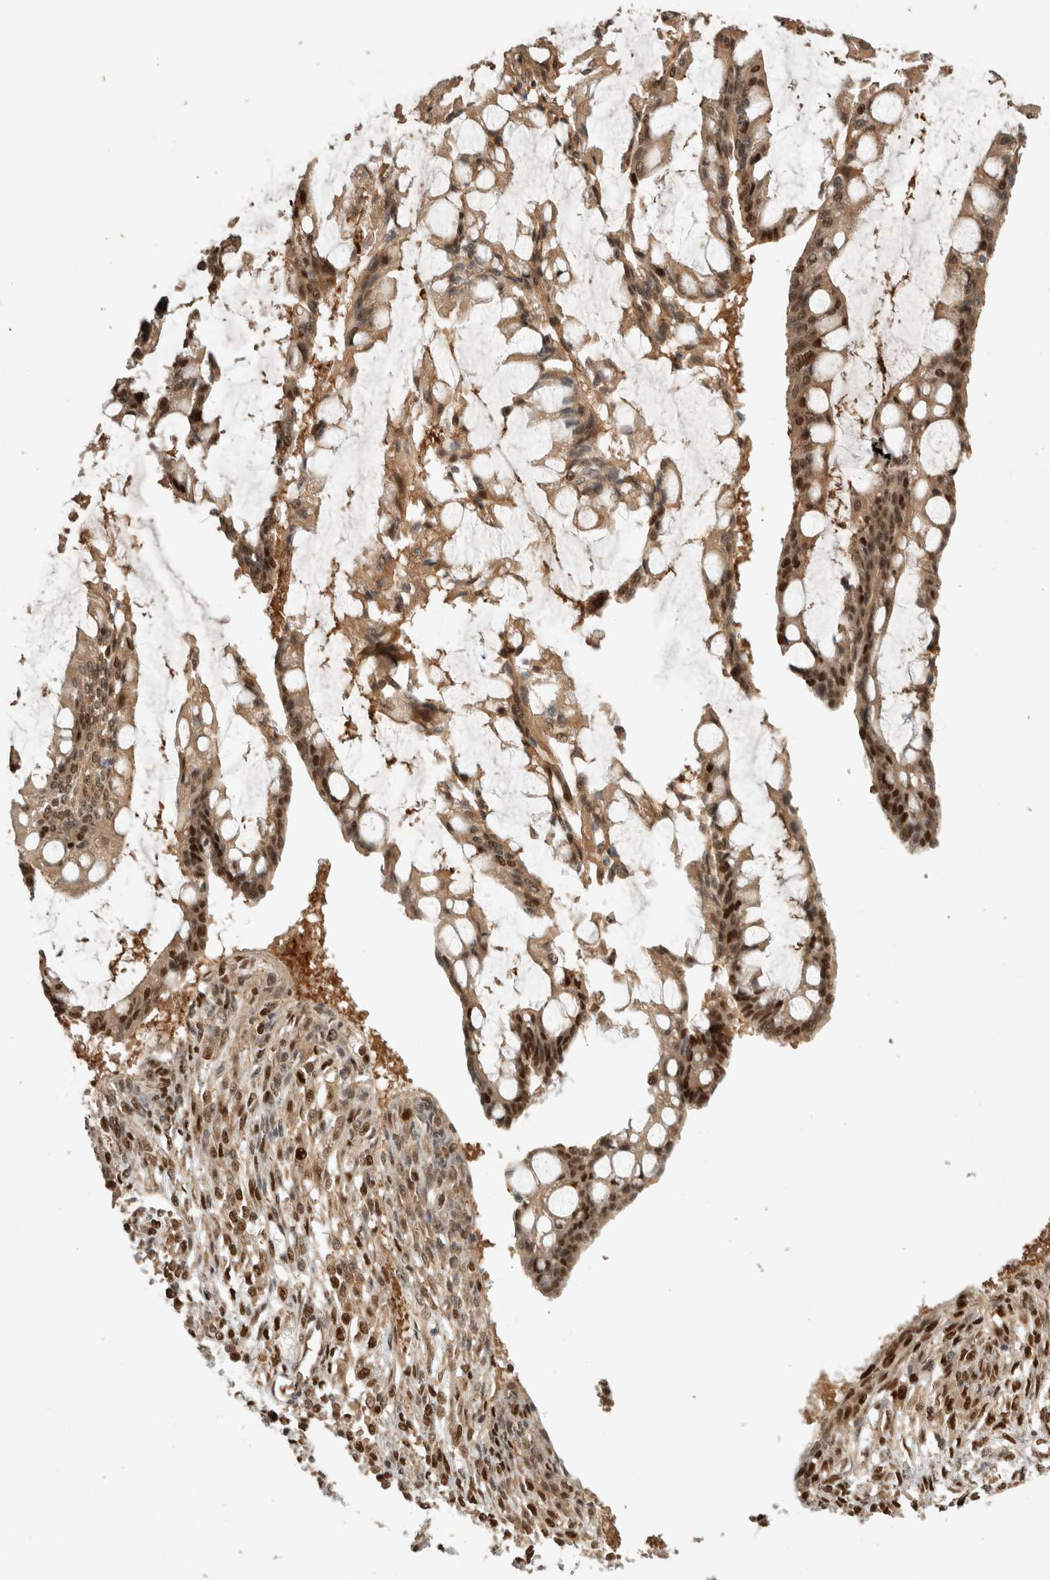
{"staining": {"intensity": "strong", "quantity": ">75%", "location": "cytoplasmic/membranous,nuclear"}, "tissue": "ovarian cancer", "cell_type": "Tumor cells", "image_type": "cancer", "snomed": [{"axis": "morphology", "description": "Cystadenocarcinoma, mucinous, NOS"}, {"axis": "topography", "description": "Ovary"}], "caption": "Human mucinous cystadenocarcinoma (ovarian) stained for a protein (brown) displays strong cytoplasmic/membranous and nuclear positive positivity in about >75% of tumor cells.", "gene": "SNRNP40", "patient": {"sex": "female", "age": 73}}